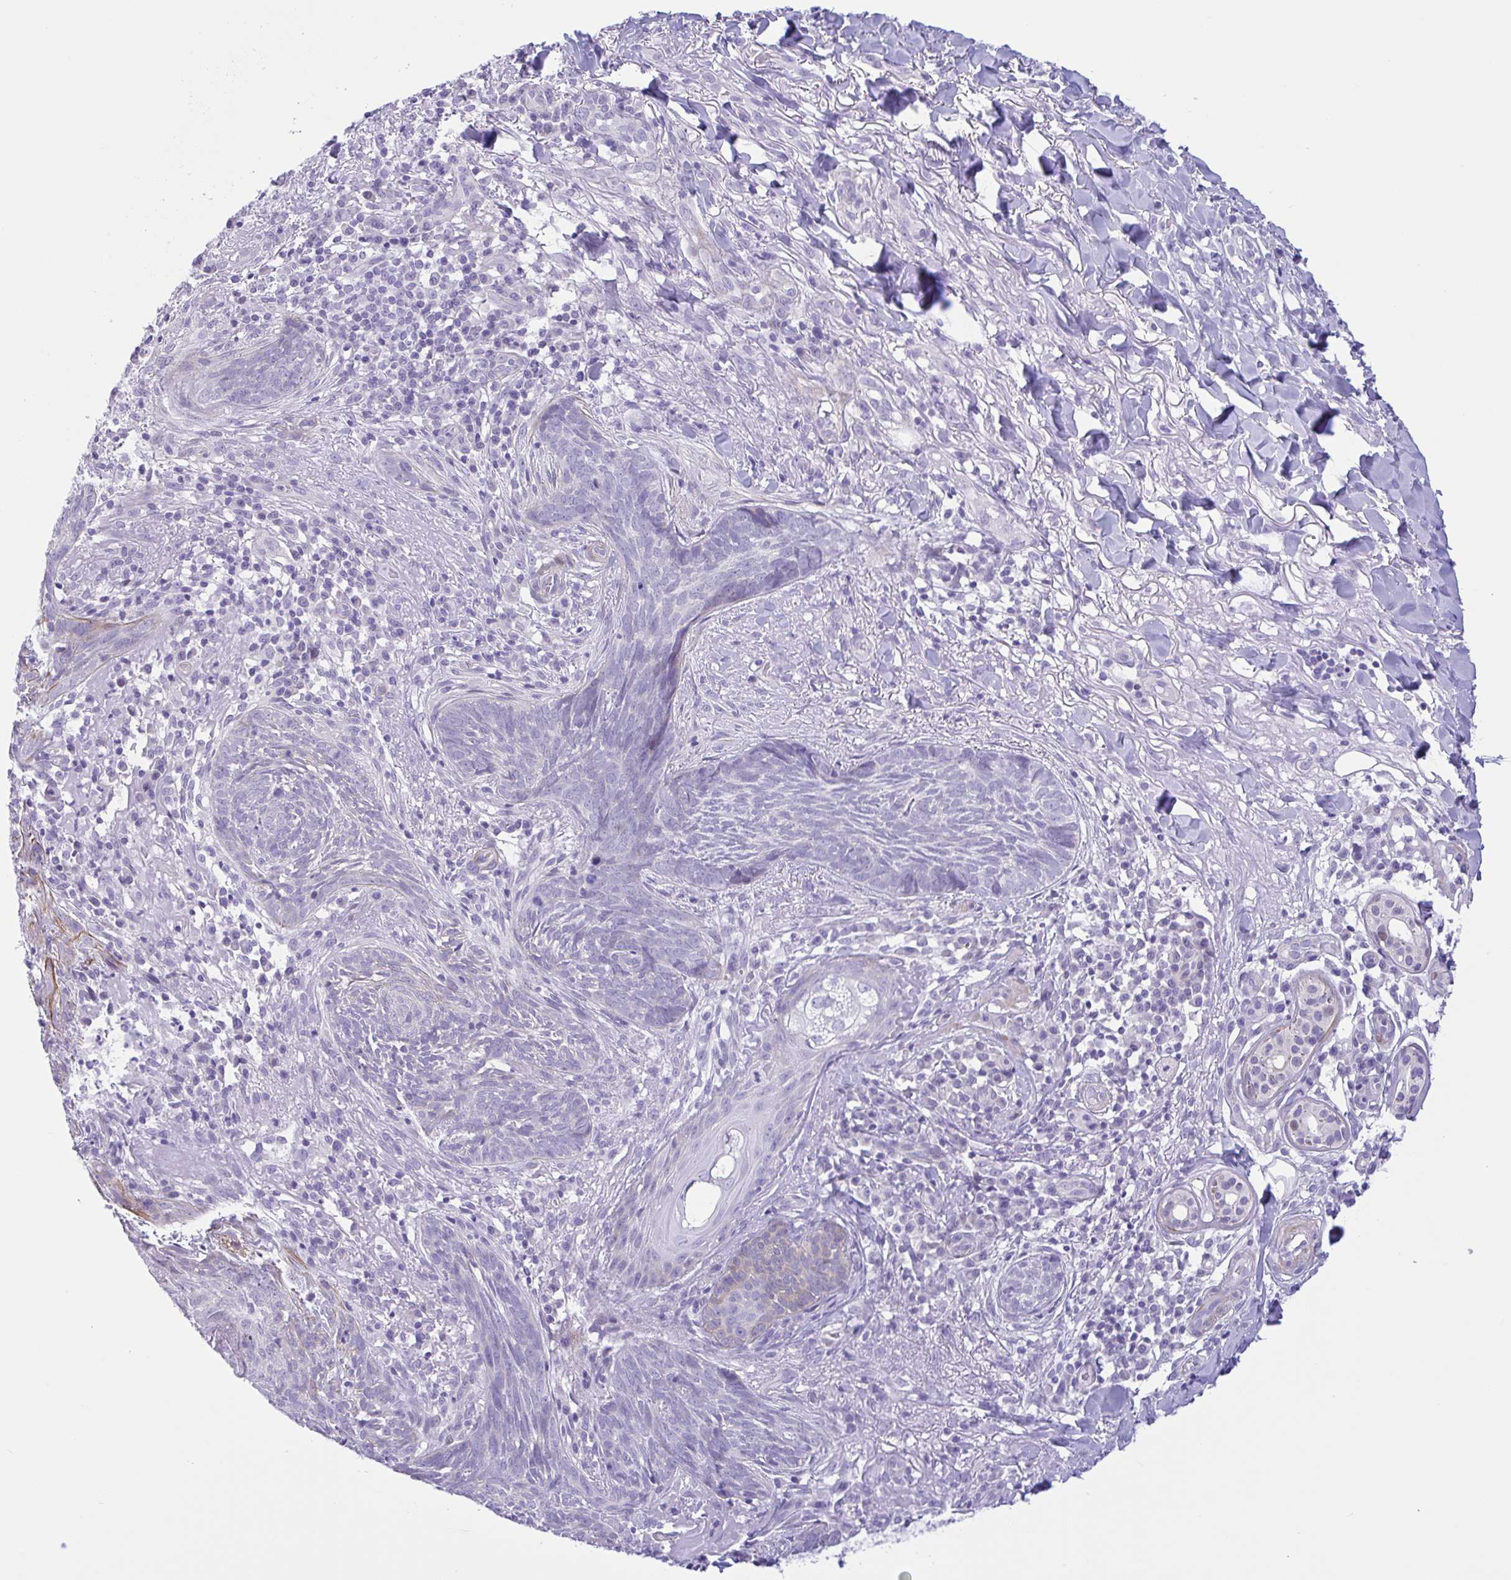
{"staining": {"intensity": "negative", "quantity": "none", "location": "none"}, "tissue": "skin cancer", "cell_type": "Tumor cells", "image_type": "cancer", "snomed": [{"axis": "morphology", "description": "Basal cell carcinoma"}, {"axis": "topography", "description": "Skin"}], "caption": "Tumor cells are negative for brown protein staining in basal cell carcinoma (skin). The staining is performed using DAB brown chromogen with nuclei counter-stained in using hematoxylin.", "gene": "AHCYL2", "patient": {"sex": "female", "age": 93}}